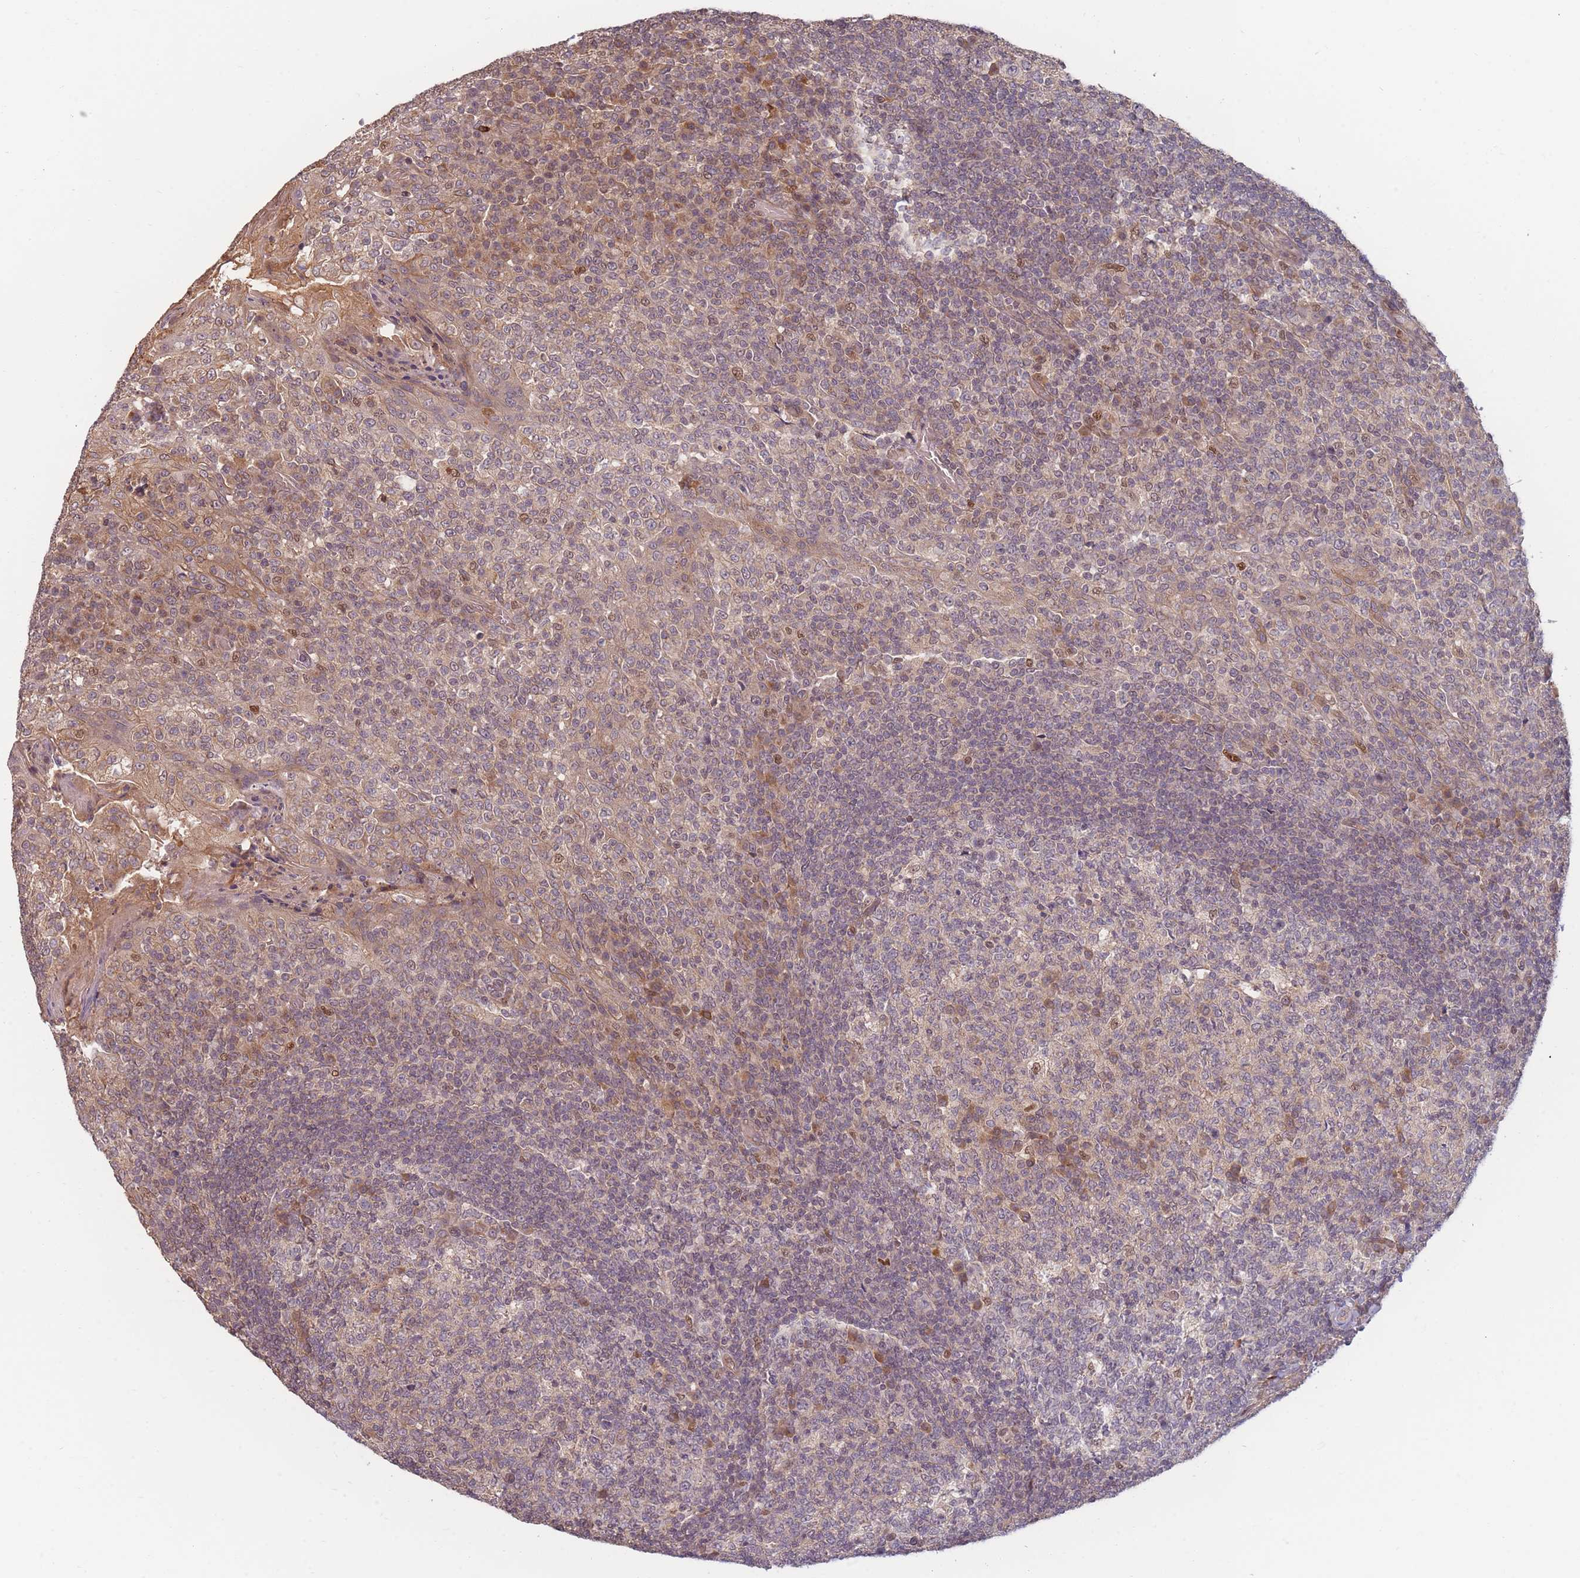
{"staining": {"intensity": "moderate", "quantity": "<25%", "location": "cytoplasmic/membranous"}, "tissue": "tonsil", "cell_type": "Germinal center cells", "image_type": "normal", "snomed": [{"axis": "morphology", "description": "Normal tissue, NOS"}, {"axis": "topography", "description": "Tonsil"}], "caption": "Protein expression analysis of benign human tonsil reveals moderate cytoplasmic/membranous staining in approximately <25% of germinal center cells.", "gene": "FAM153A", "patient": {"sex": "female", "age": 19}}